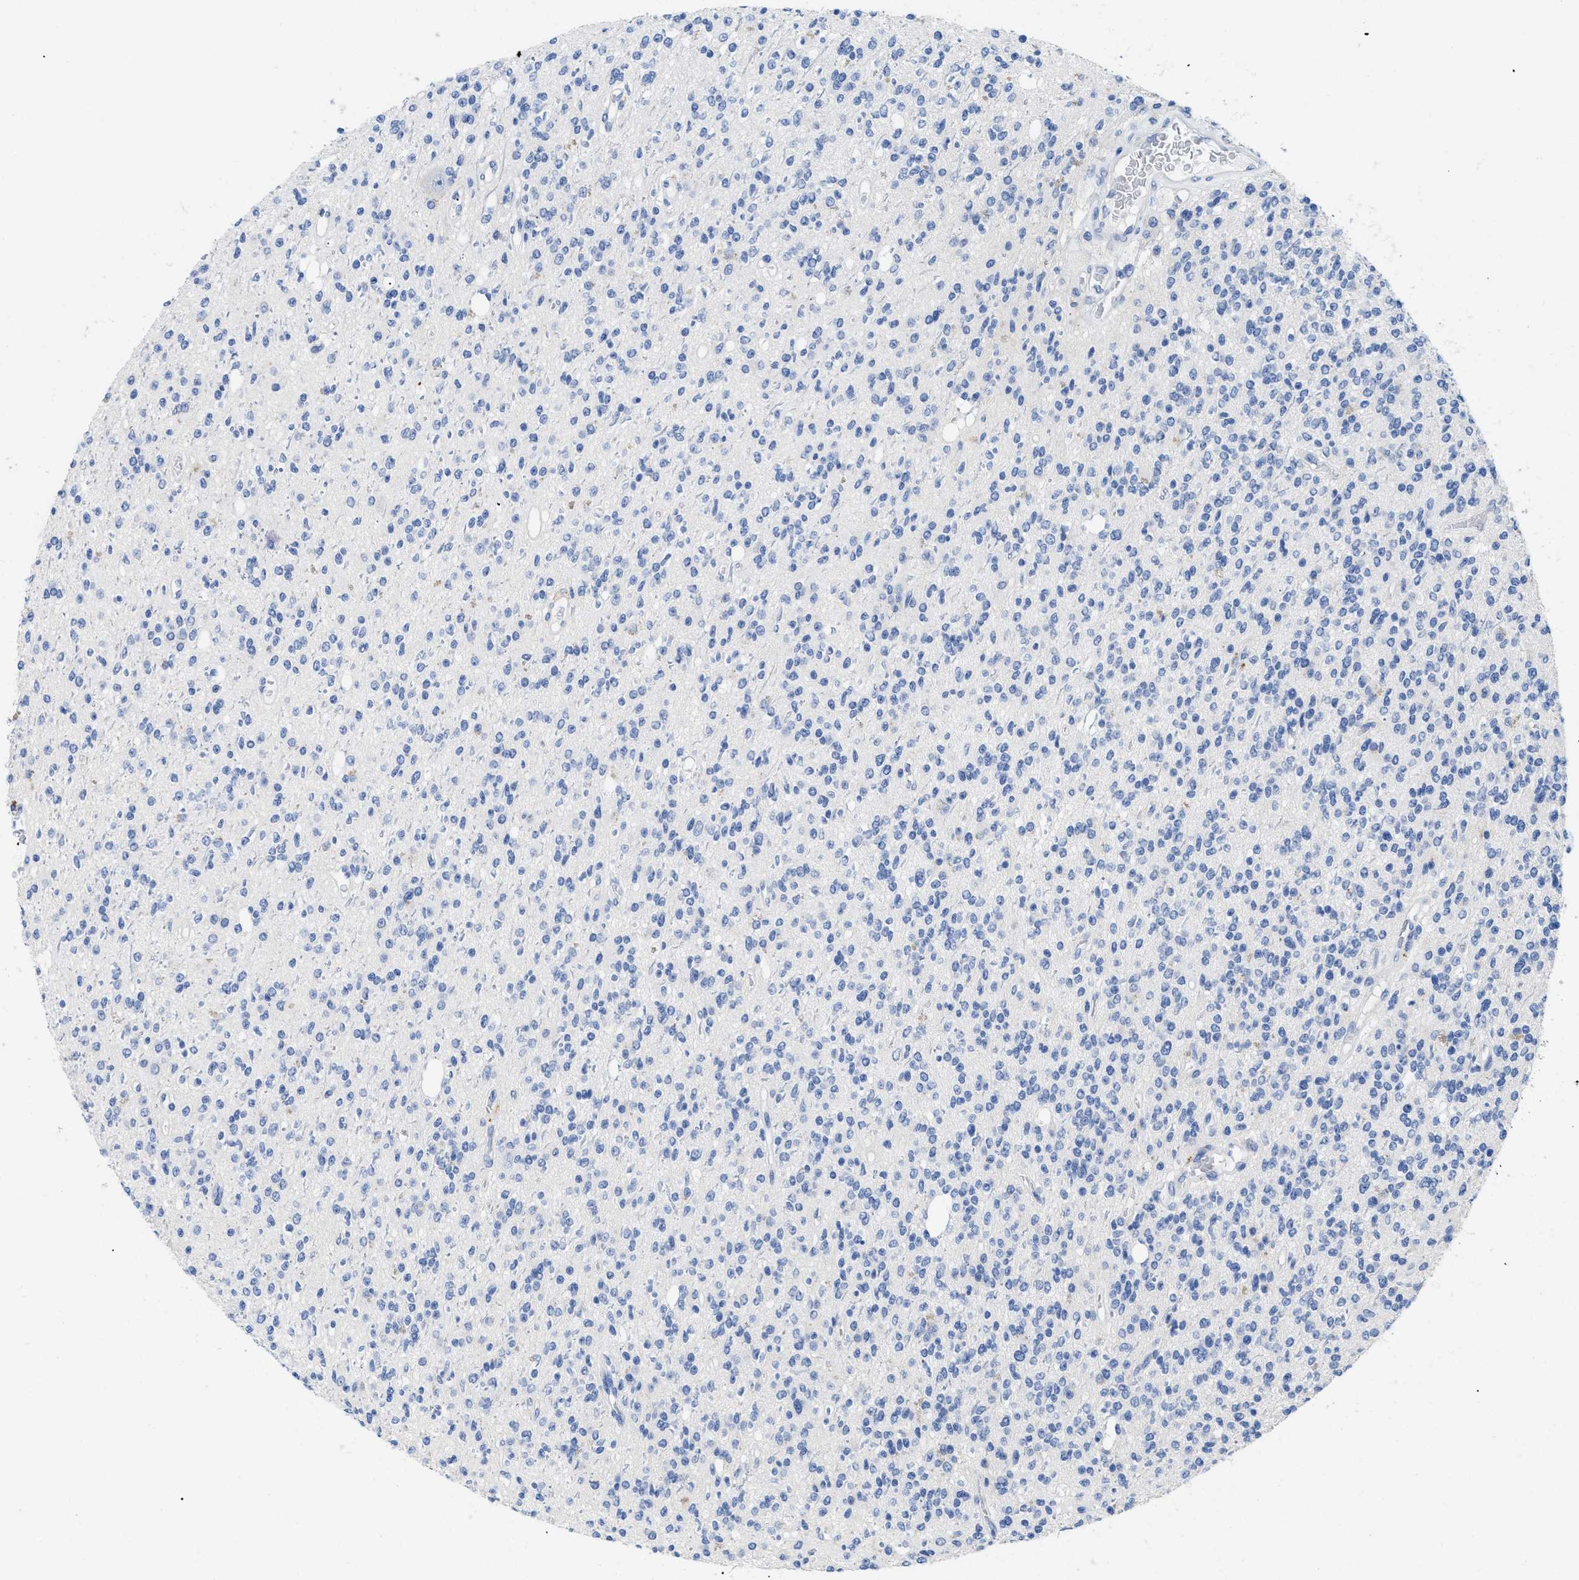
{"staining": {"intensity": "negative", "quantity": "none", "location": "none"}, "tissue": "glioma", "cell_type": "Tumor cells", "image_type": "cancer", "snomed": [{"axis": "morphology", "description": "Glioma, malignant, High grade"}, {"axis": "topography", "description": "Brain"}], "caption": "A histopathology image of human glioma is negative for staining in tumor cells.", "gene": "APOBEC2", "patient": {"sex": "male", "age": 34}}